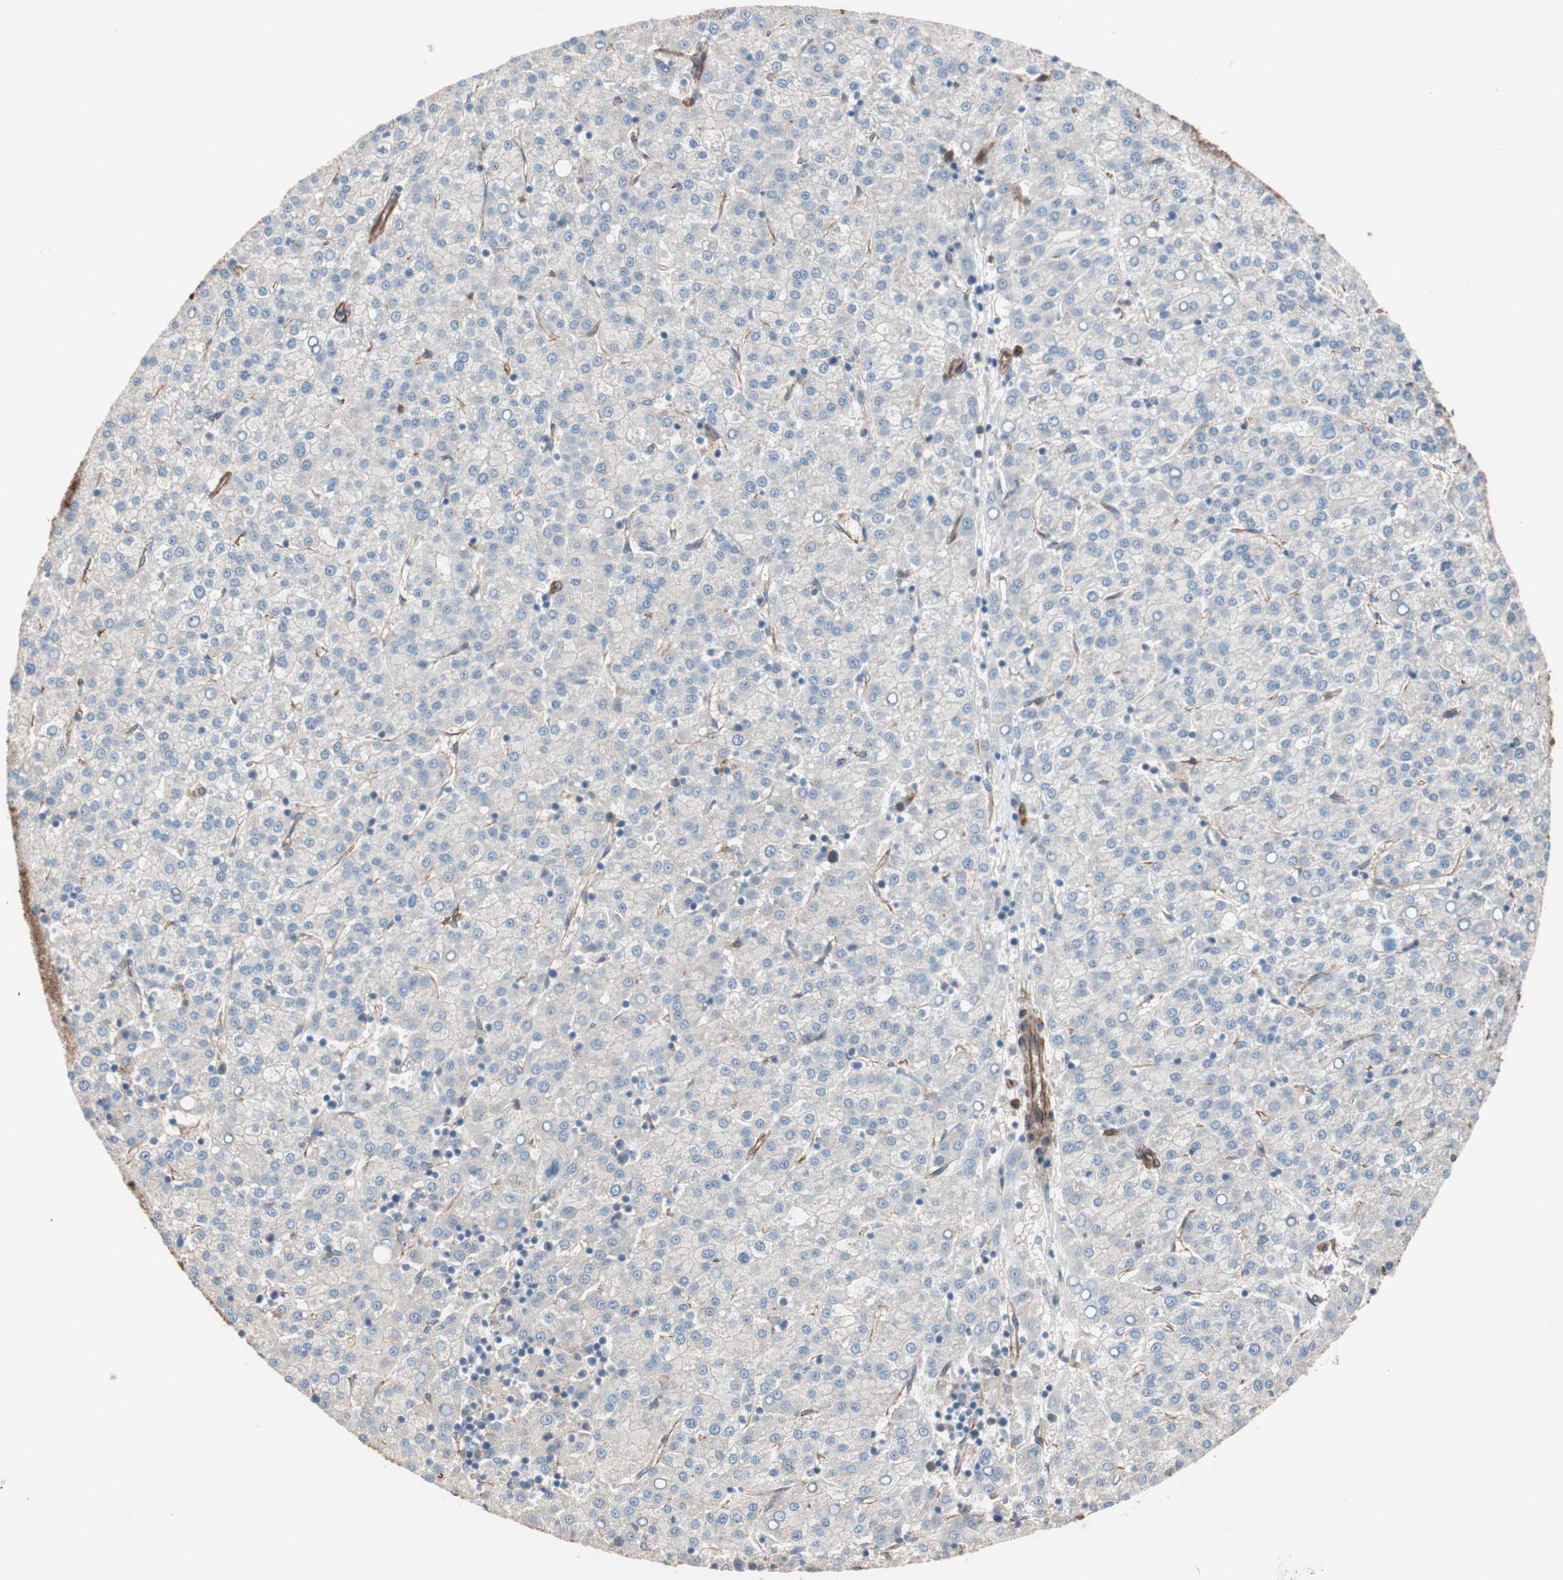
{"staining": {"intensity": "negative", "quantity": "none", "location": "none"}, "tissue": "liver cancer", "cell_type": "Tumor cells", "image_type": "cancer", "snomed": [{"axis": "morphology", "description": "Carcinoma, Hepatocellular, NOS"}, {"axis": "topography", "description": "Liver"}], "caption": "Immunohistochemical staining of liver hepatocellular carcinoma shows no significant positivity in tumor cells.", "gene": "SPINT1", "patient": {"sex": "female", "age": 58}}